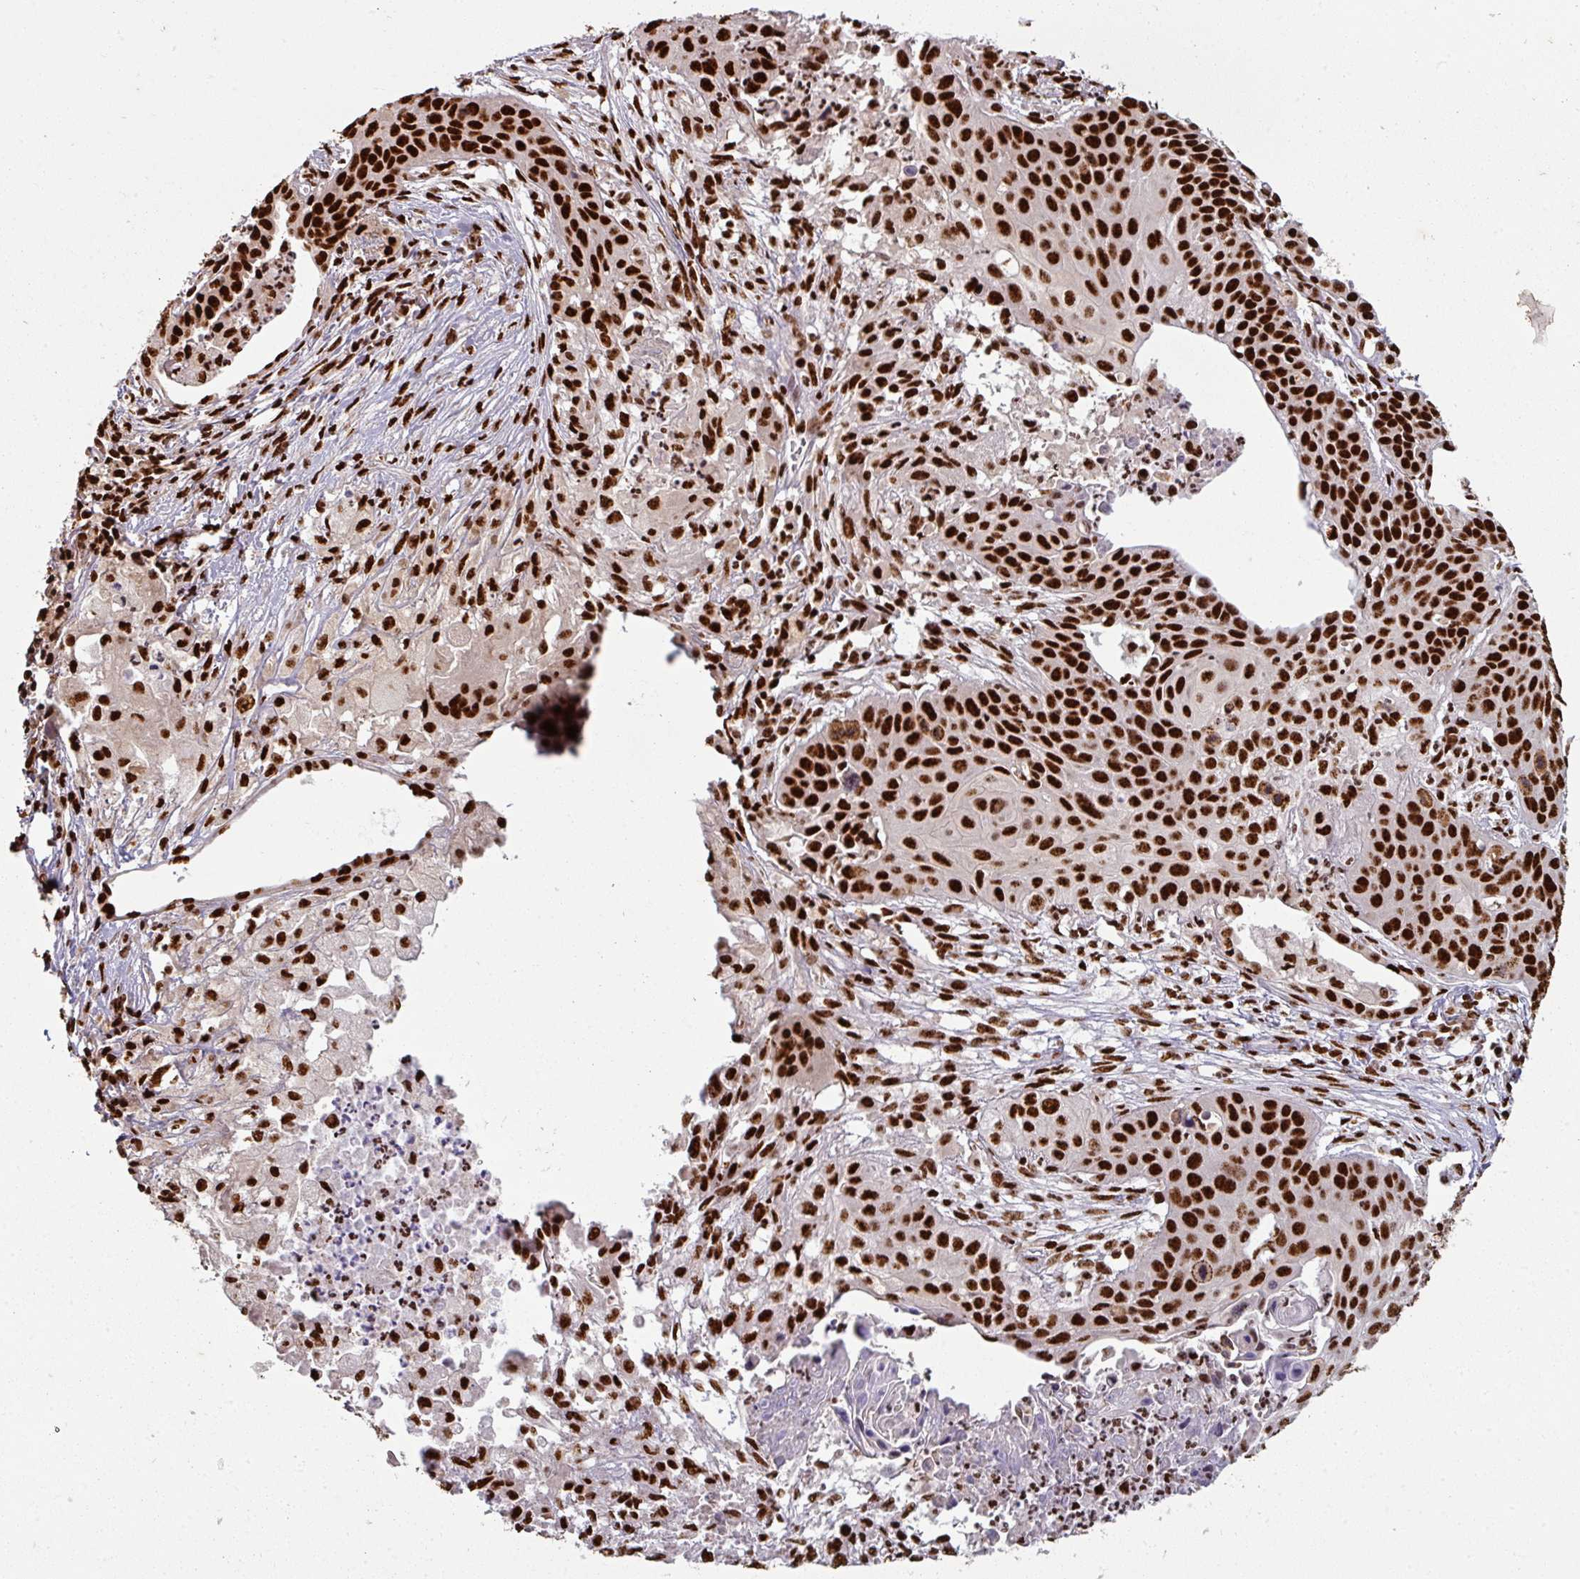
{"staining": {"intensity": "strong", "quantity": ">75%", "location": "nuclear"}, "tissue": "lung cancer", "cell_type": "Tumor cells", "image_type": "cancer", "snomed": [{"axis": "morphology", "description": "Squamous cell carcinoma, NOS"}, {"axis": "topography", "description": "Lung"}], "caption": "Immunohistochemistry (IHC) histopathology image of neoplastic tissue: human lung cancer (squamous cell carcinoma) stained using immunohistochemistry (IHC) demonstrates high levels of strong protein expression localized specifically in the nuclear of tumor cells, appearing as a nuclear brown color.", "gene": "SIK3", "patient": {"sex": "male", "age": 71}}